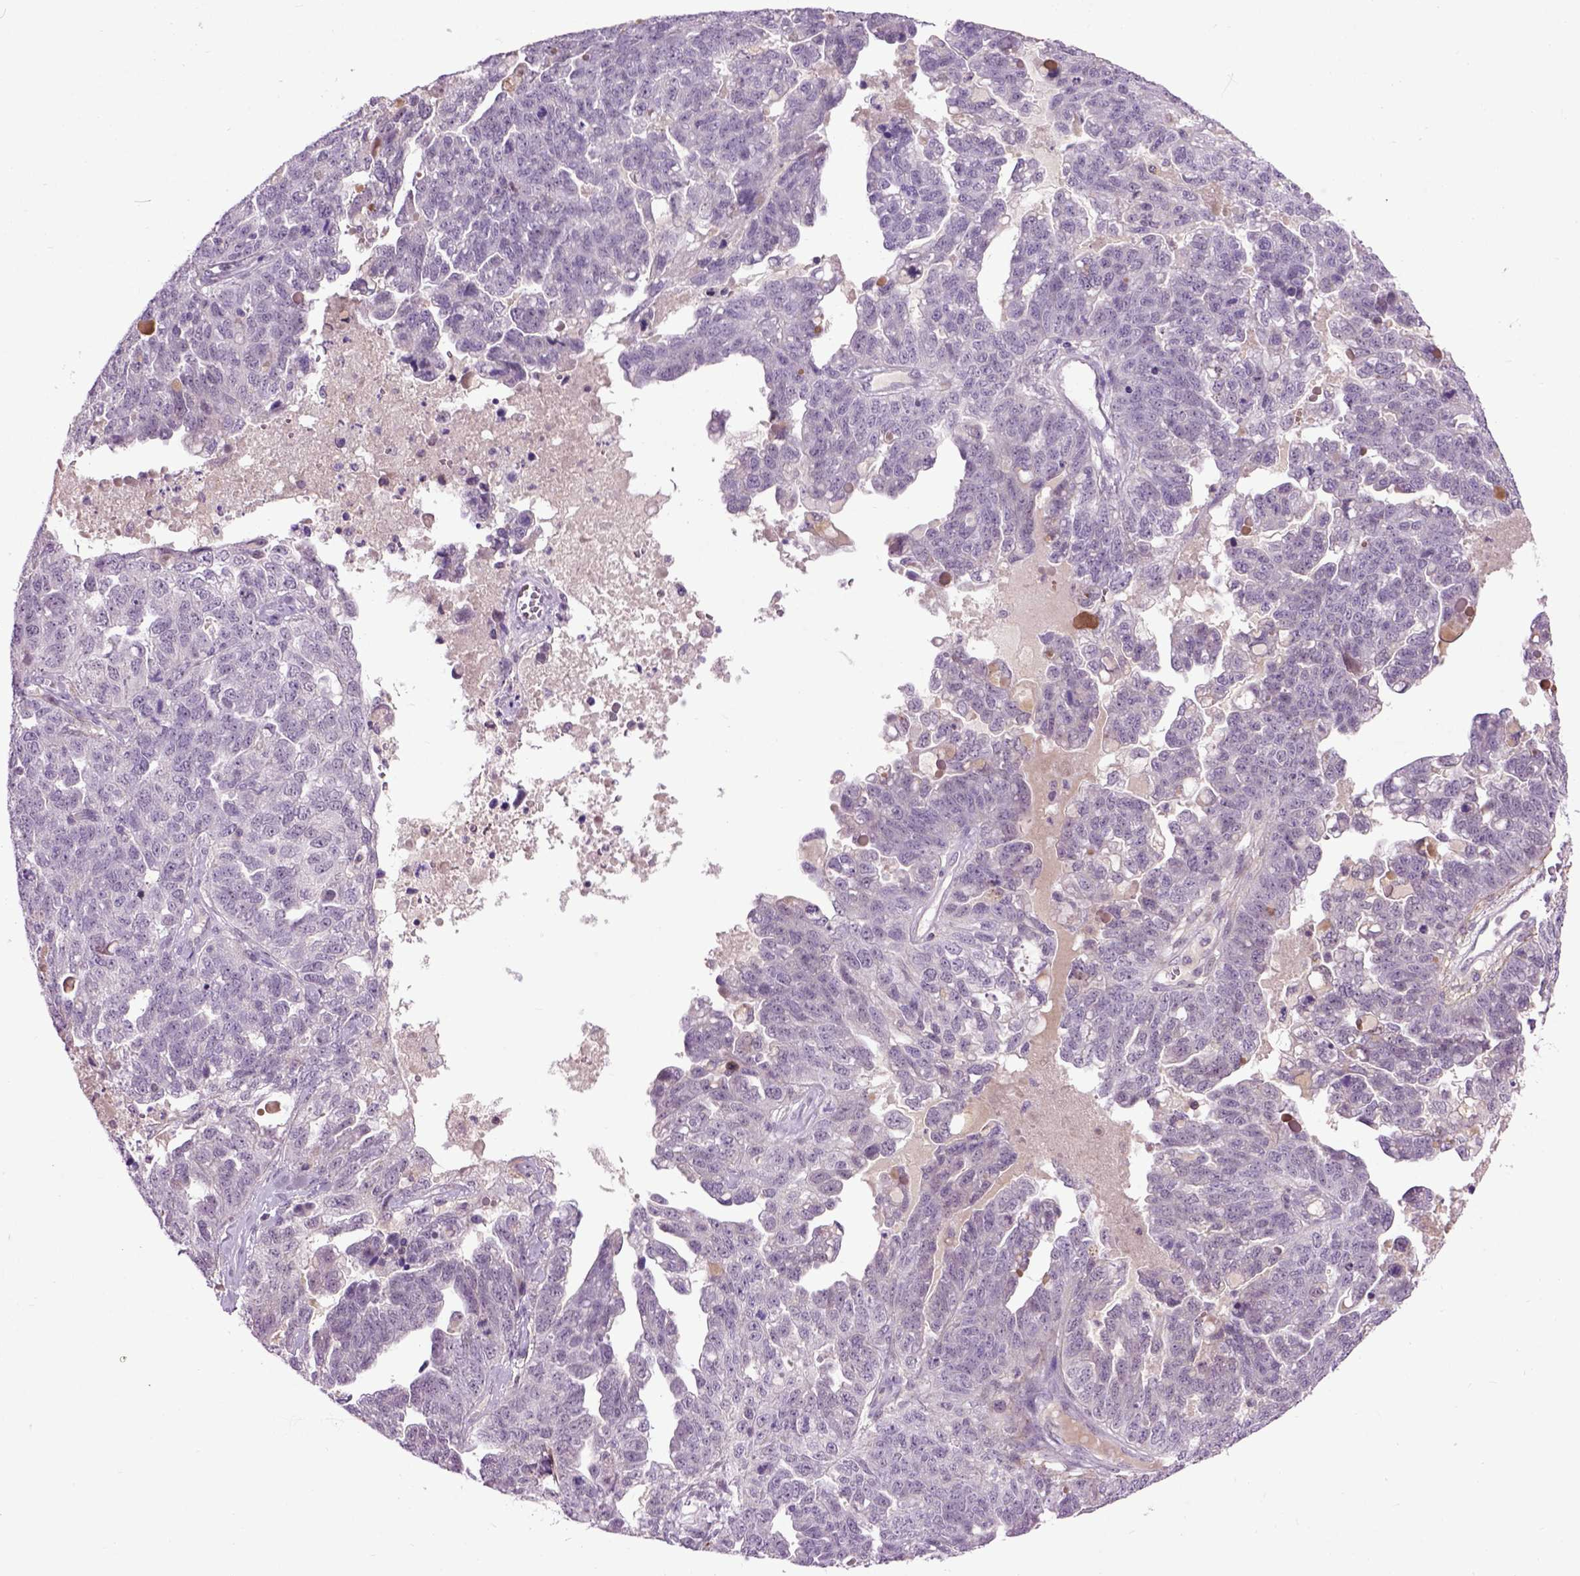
{"staining": {"intensity": "negative", "quantity": "none", "location": "none"}, "tissue": "ovarian cancer", "cell_type": "Tumor cells", "image_type": "cancer", "snomed": [{"axis": "morphology", "description": "Cystadenocarcinoma, serous, NOS"}, {"axis": "topography", "description": "Ovary"}], "caption": "Tumor cells are negative for brown protein staining in ovarian cancer.", "gene": "EMILIN3", "patient": {"sex": "female", "age": 71}}